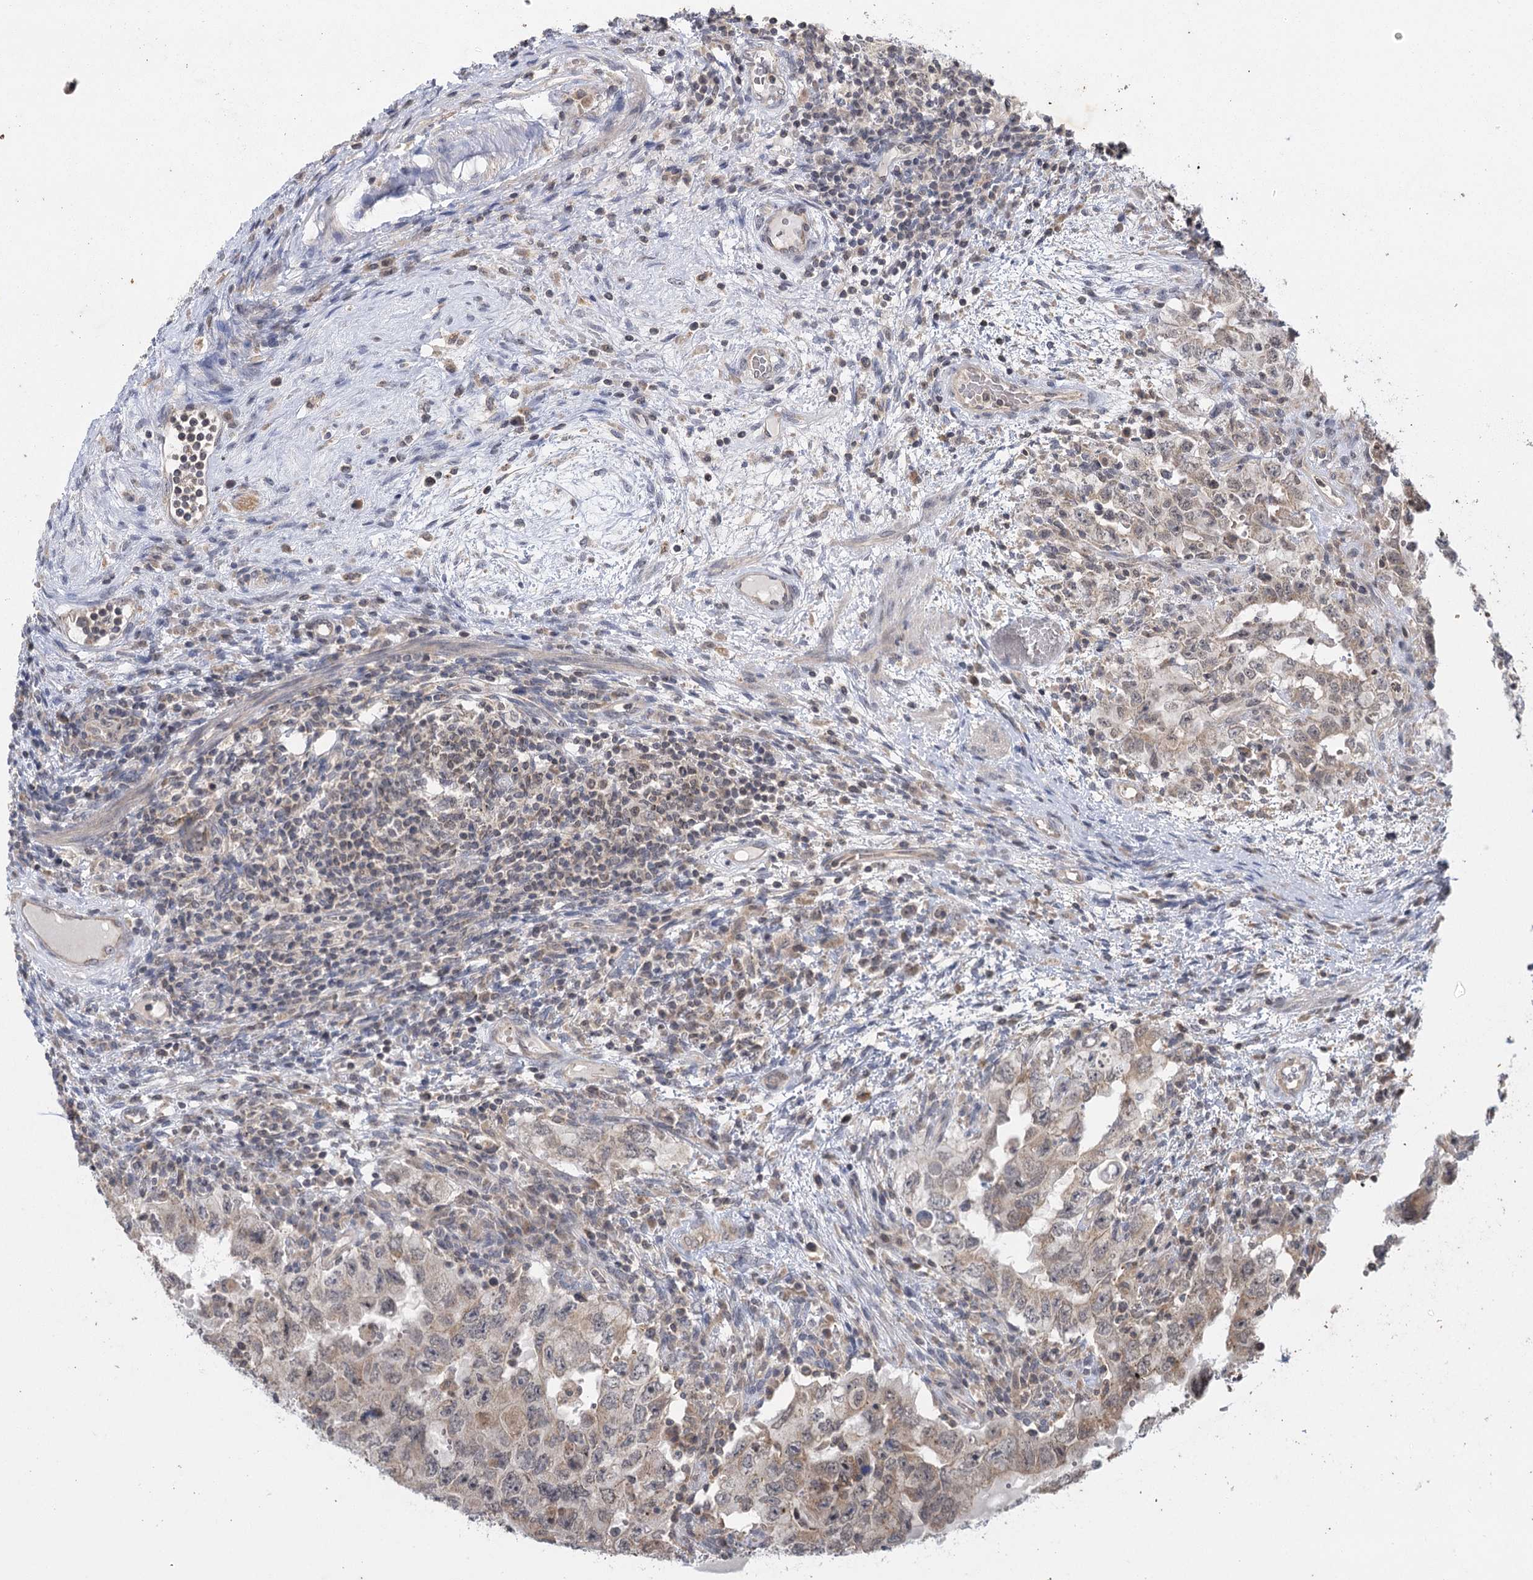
{"staining": {"intensity": "moderate", "quantity": "<25%", "location": "cytoplasmic/membranous"}, "tissue": "testis cancer", "cell_type": "Tumor cells", "image_type": "cancer", "snomed": [{"axis": "morphology", "description": "Carcinoma, Embryonal, NOS"}, {"axis": "topography", "description": "Testis"}], "caption": "A micrograph of testis cancer stained for a protein reveals moderate cytoplasmic/membranous brown staining in tumor cells. (IHC, brightfield microscopy, high magnification).", "gene": "IL11RA", "patient": {"sex": "male", "age": 26}}